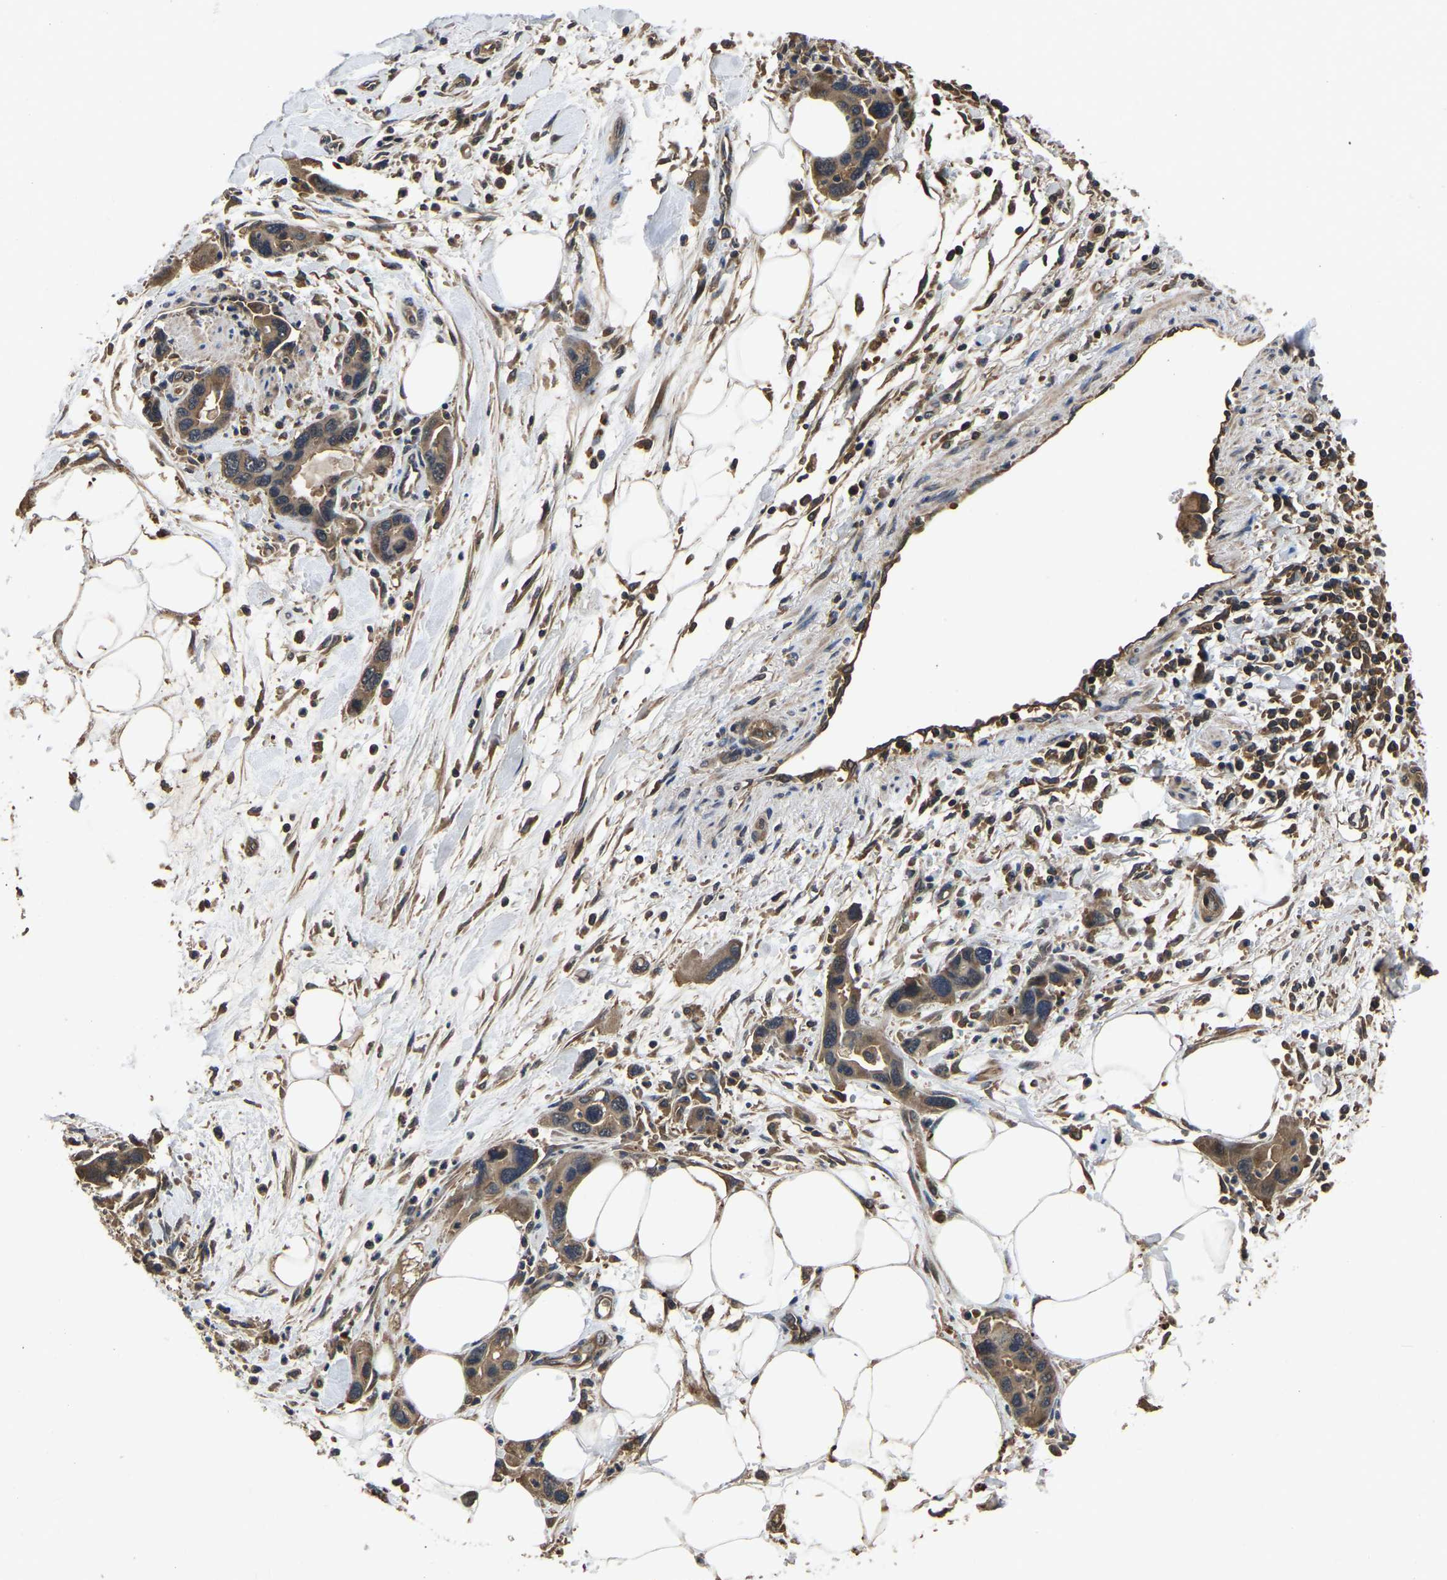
{"staining": {"intensity": "moderate", "quantity": "25%-75%", "location": "cytoplasmic/membranous"}, "tissue": "pancreatic cancer", "cell_type": "Tumor cells", "image_type": "cancer", "snomed": [{"axis": "morphology", "description": "Normal tissue, NOS"}, {"axis": "morphology", "description": "Adenocarcinoma, NOS"}, {"axis": "topography", "description": "Pancreas"}], "caption": "Adenocarcinoma (pancreatic) stained with a protein marker reveals moderate staining in tumor cells.", "gene": "CRYZL1", "patient": {"sex": "female", "age": 71}}